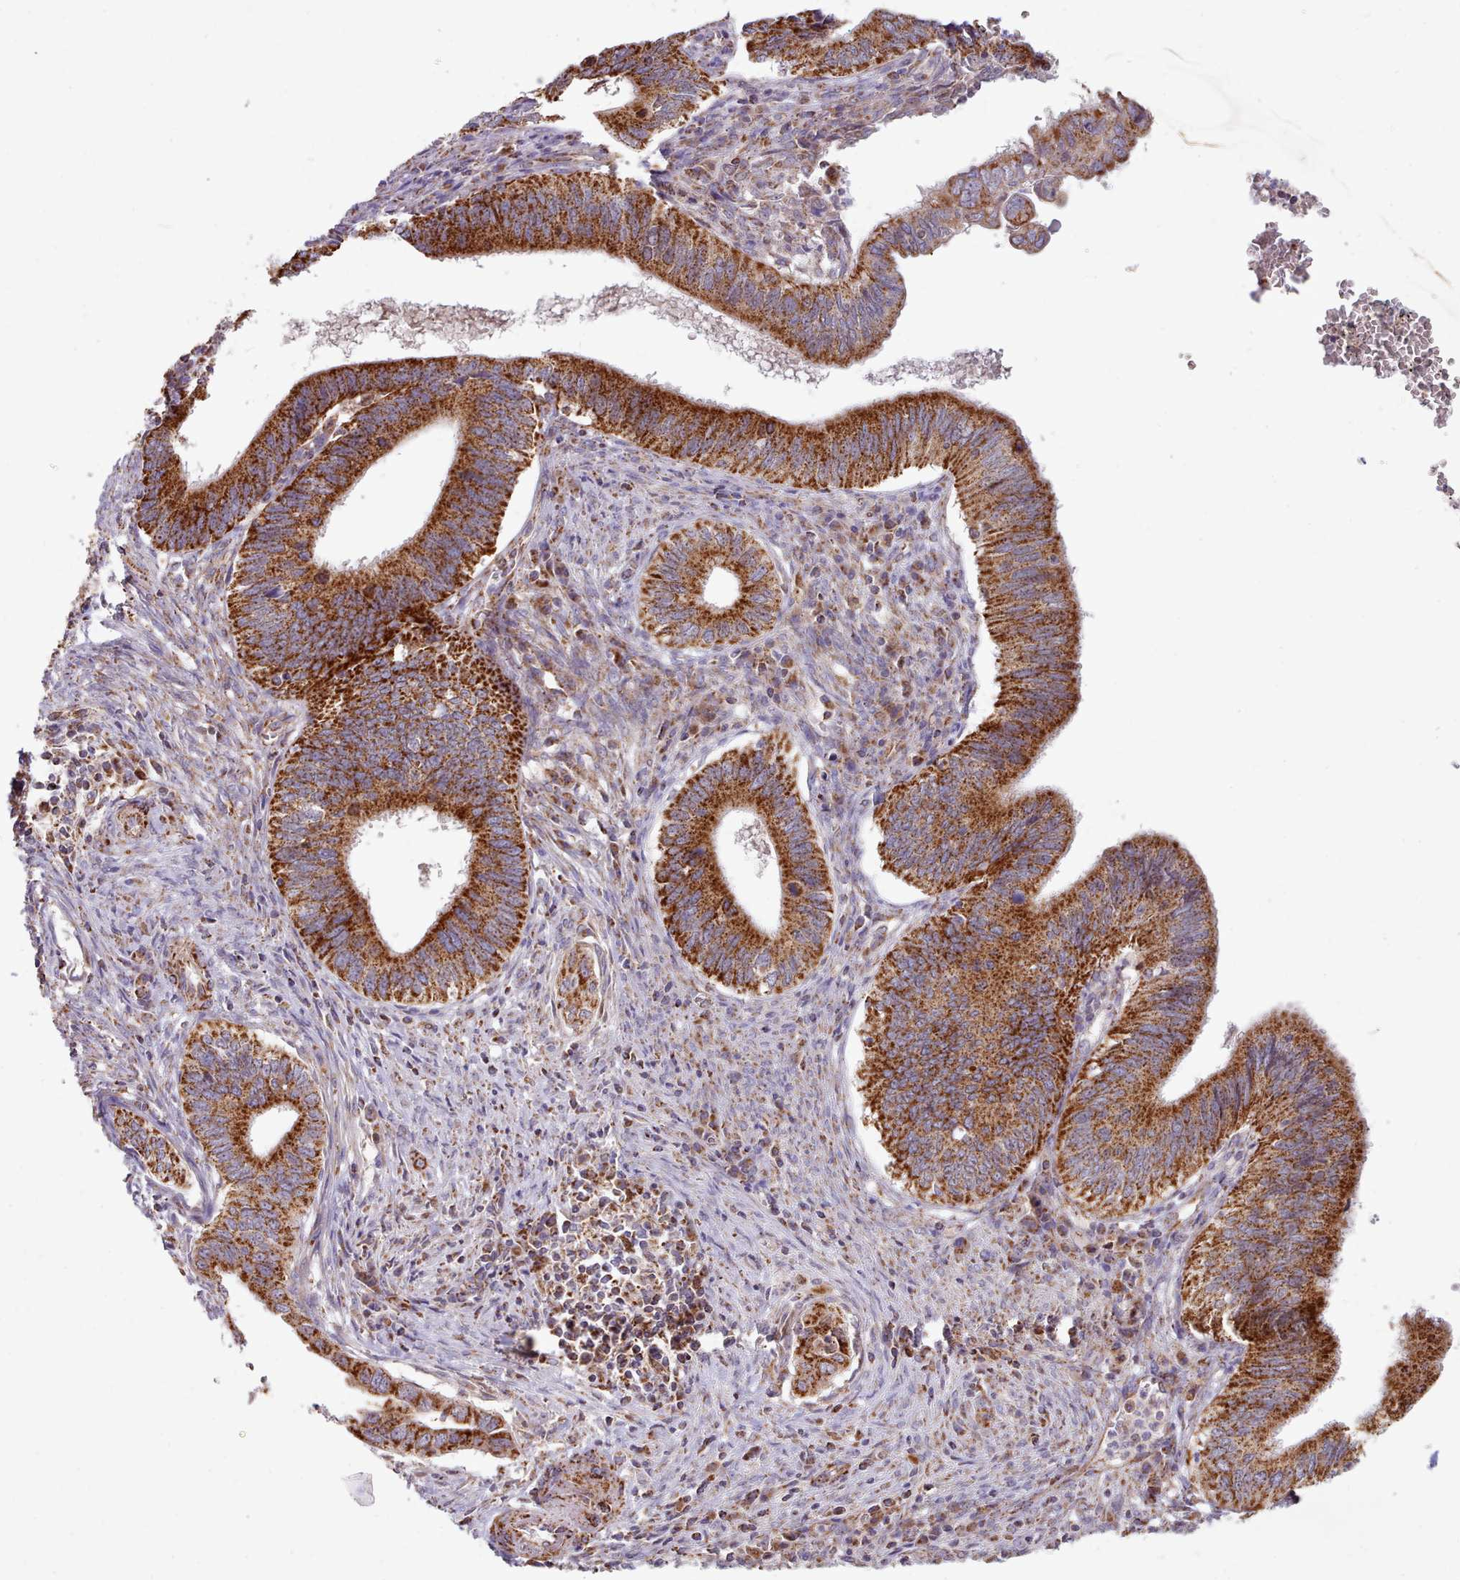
{"staining": {"intensity": "strong", "quantity": ">75%", "location": "cytoplasmic/membranous"}, "tissue": "cervical cancer", "cell_type": "Tumor cells", "image_type": "cancer", "snomed": [{"axis": "morphology", "description": "Adenocarcinoma, NOS"}, {"axis": "topography", "description": "Cervix"}], "caption": "A high amount of strong cytoplasmic/membranous positivity is appreciated in approximately >75% of tumor cells in cervical cancer tissue. (DAB (3,3'-diaminobenzidine) IHC with brightfield microscopy, high magnification).", "gene": "HSDL2", "patient": {"sex": "female", "age": 42}}